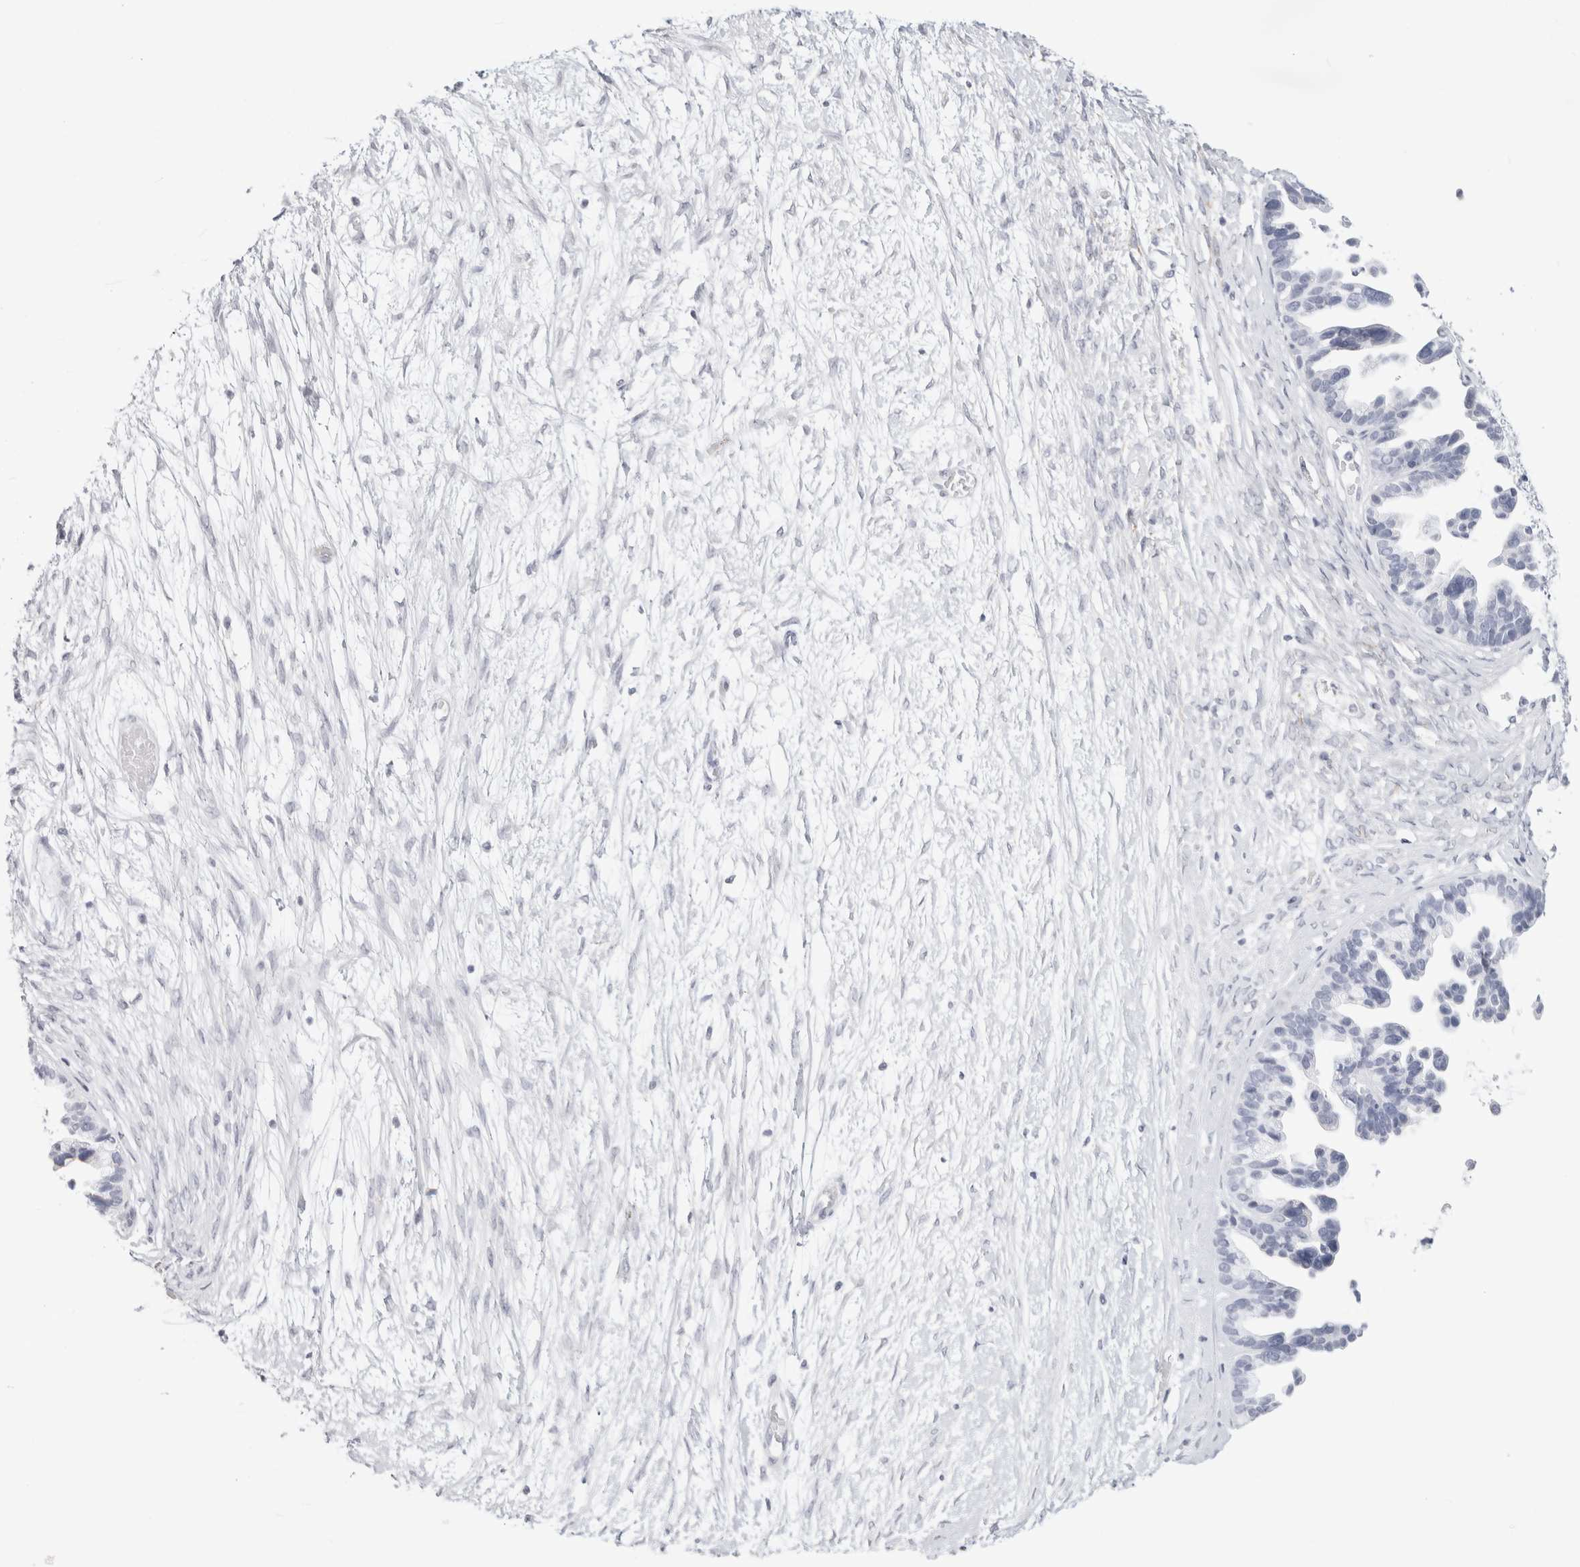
{"staining": {"intensity": "negative", "quantity": "none", "location": "none"}, "tissue": "ovarian cancer", "cell_type": "Tumor cells", "image_type": "cancer", "snomed": [{"axis": "morphology", "description": "Cystadenocarcinoma, serous, NOS"}, {"axis": "topography", "description": "Ovary"}], "caption": "Immunohistochemical staining of human ovarian cancer exhibits no significant positivity in tumor cells.", "gene": "GARIN1A", "patient": {"sex": "female", "age": 56}}